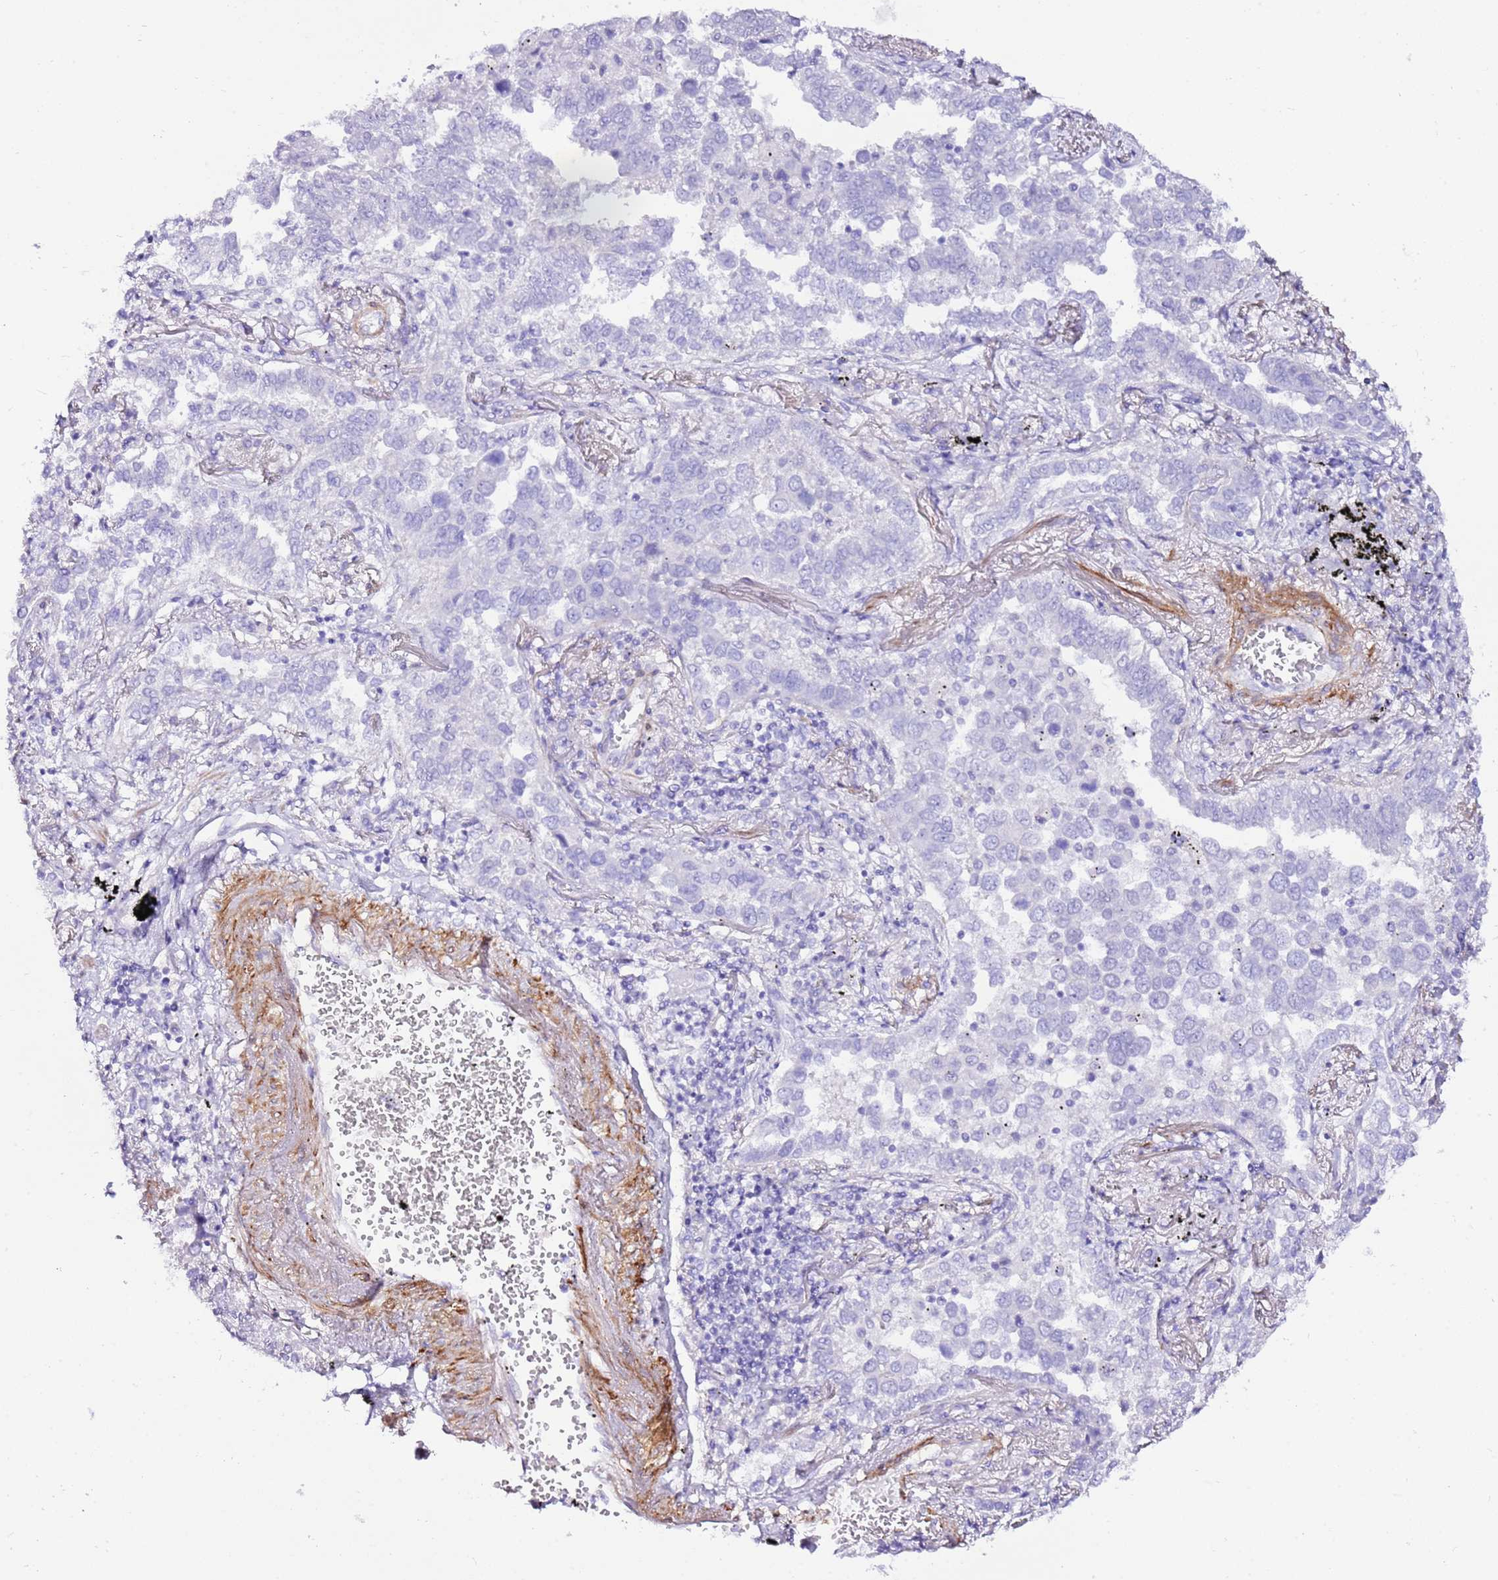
{"staining": {"intensity": "negative", "quantity": "none", "location": "none"}, "tissue": "lung cancer", "cell_type": "Tumor cells", "image_type": "cancer", "snomed": [{"axis": "morphology", "description": "Adenocarcinoma, NOS"}, {"axis": "topography", "description": "Lung"}], "caption": "Immunohistochemistry of human lung adenocarcinoma displays no expression in tumor cells.", "gene": "ART5", "patient": {"sex": "male", "age": 67}}